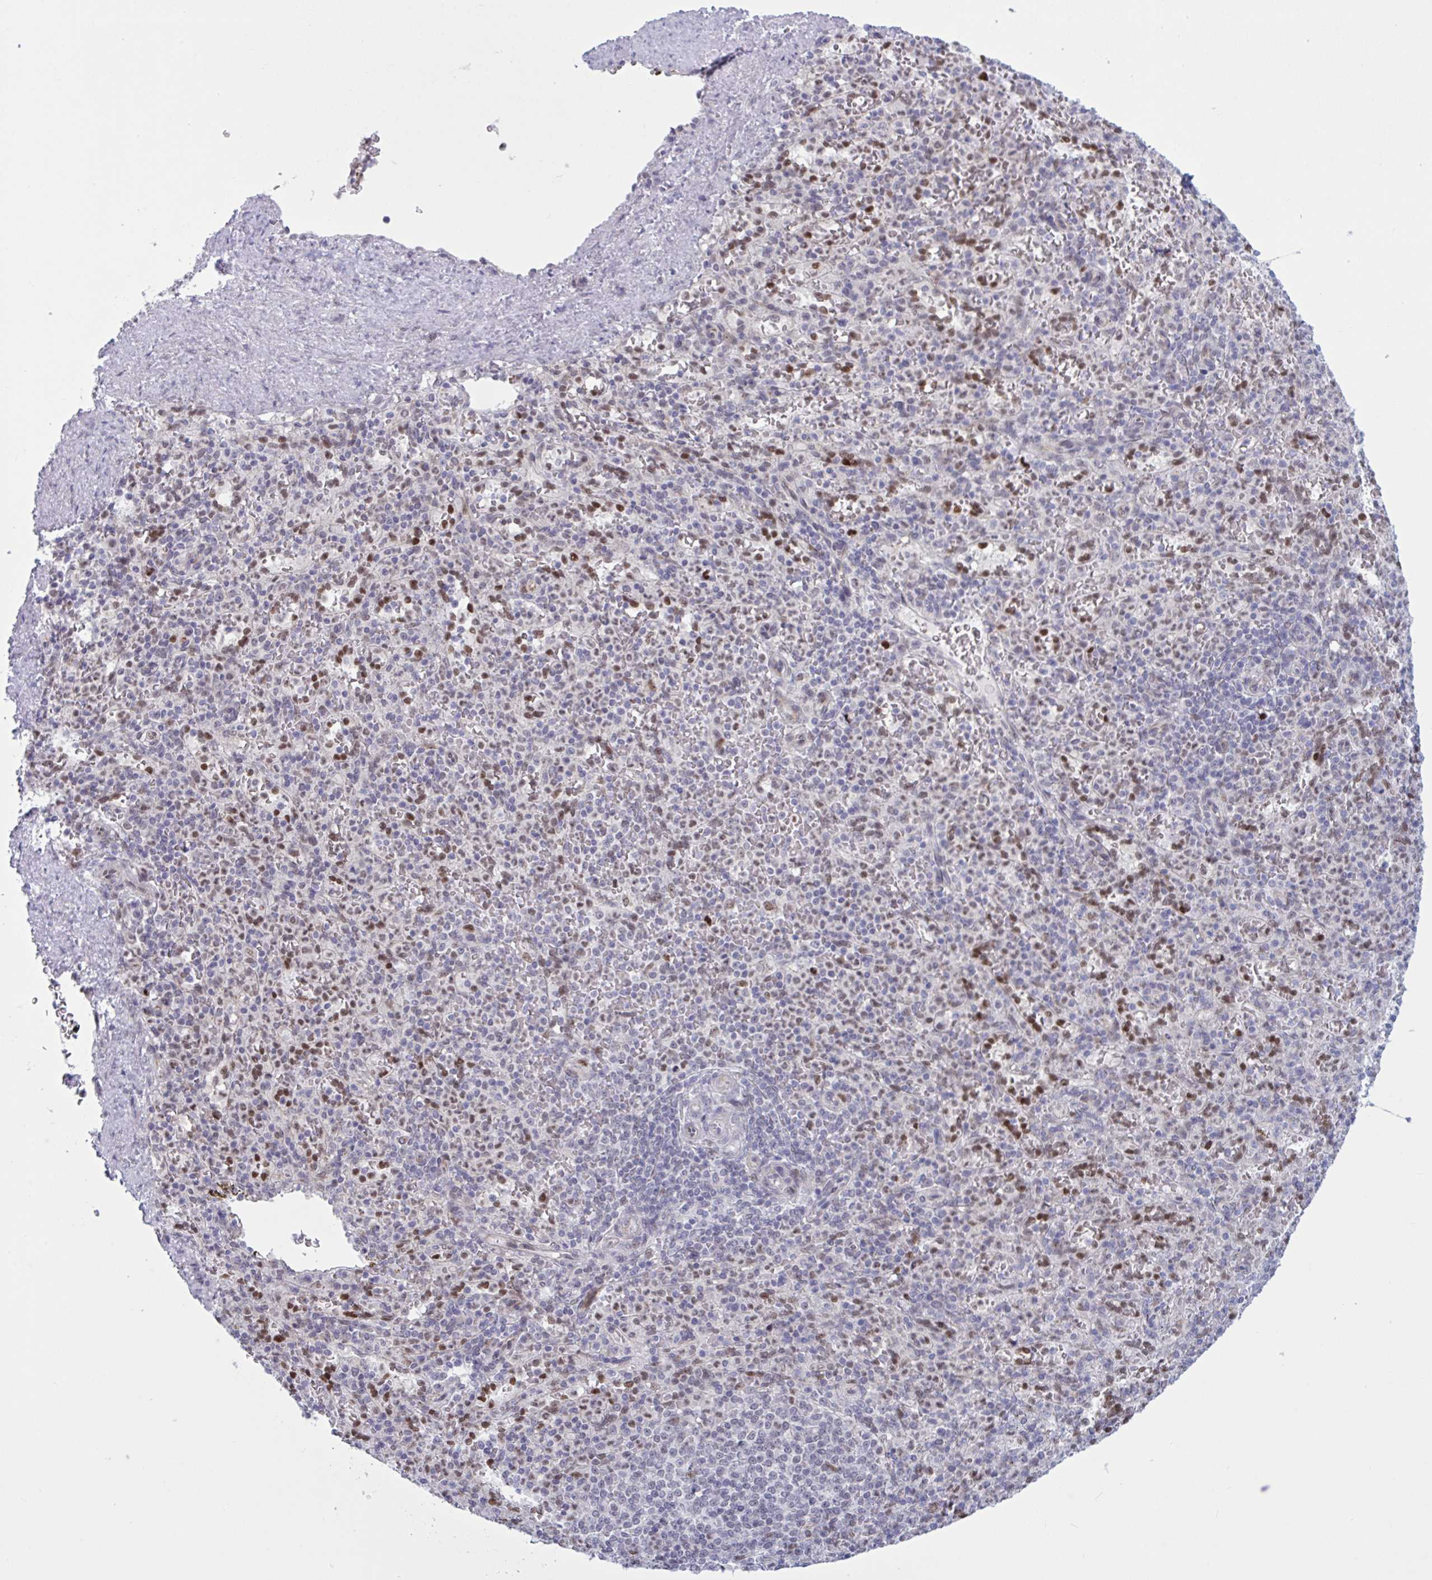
{"staining": {"intensity": "negative", "quantity": "none", "location": "none"}, "tissue": "spleen", "cell_type": "Cells in red pulp", "image_type": "normal", "snomed": [{"axis": "morphology", "description": "Normal tissue, NOS"}, {"axis": "topography", "description": "Spleen"}], "caption": "A high-resolution histopathology image shows IHC staining of unremarkable spleen, which displays no significant expression in cells in red pulp.", "gene": "PRMT6", "patient": {"sex": "female", "age": 74}}